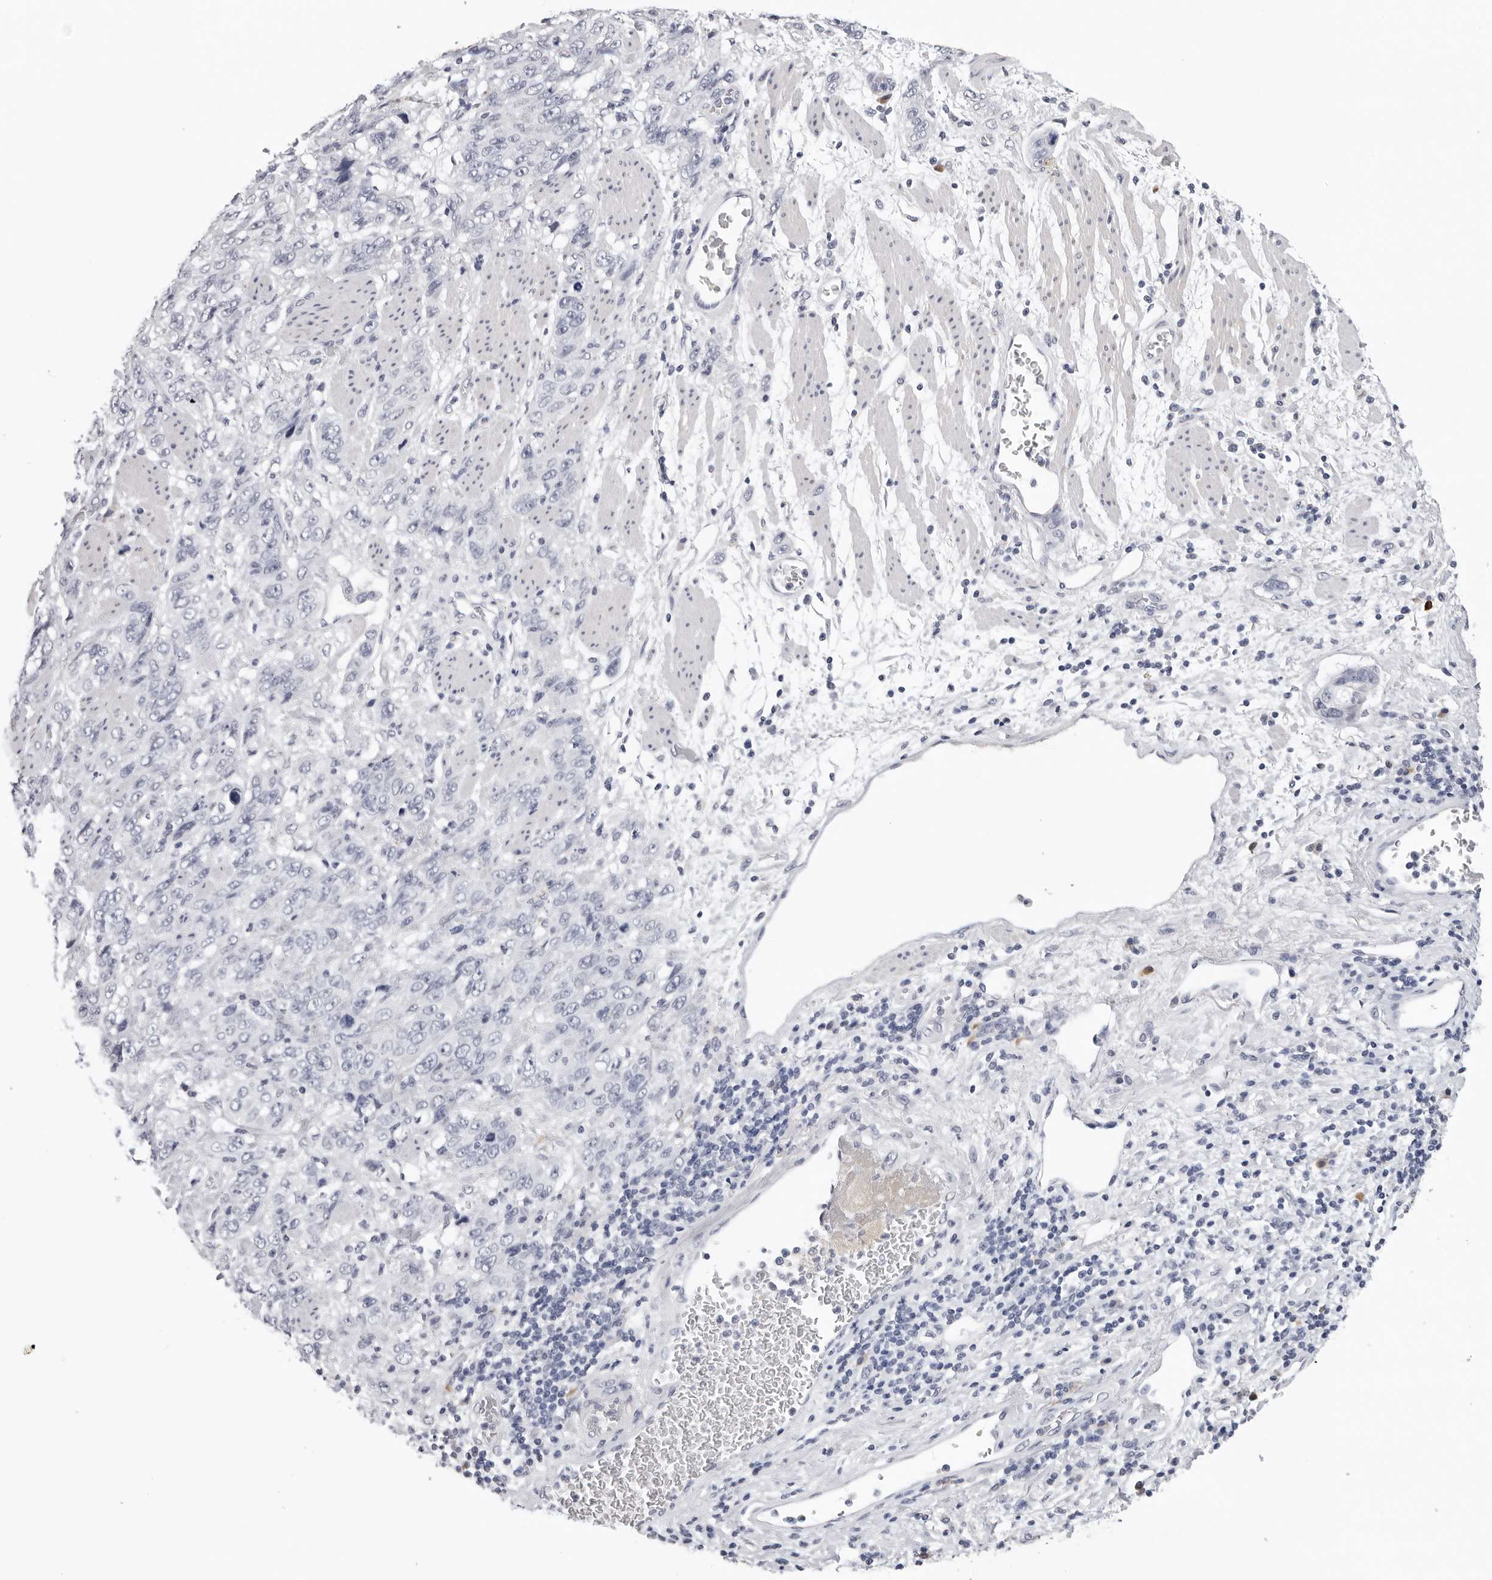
{"staining": {"intensity": "negative", "quantity": "none", "location": "none"}, "tissue": "stomach cancer", "cell_type": "Tumor cells", "image_type": "cancer", "snomed": [{"axis": "morphology", "description": "Adenocarcinoma, NOS"}, {"axis": "topography", "description": "Stomach"}], "caption": "Immunohistochemistry (IHC) photomicrograph of neoplastic tissue: human adenocarcinoma (stomach) stained with DAB shows no significant protein expression in tumor cells.", "gene": "ZNF502", "patient": {"sex": "male", "age": 48}}